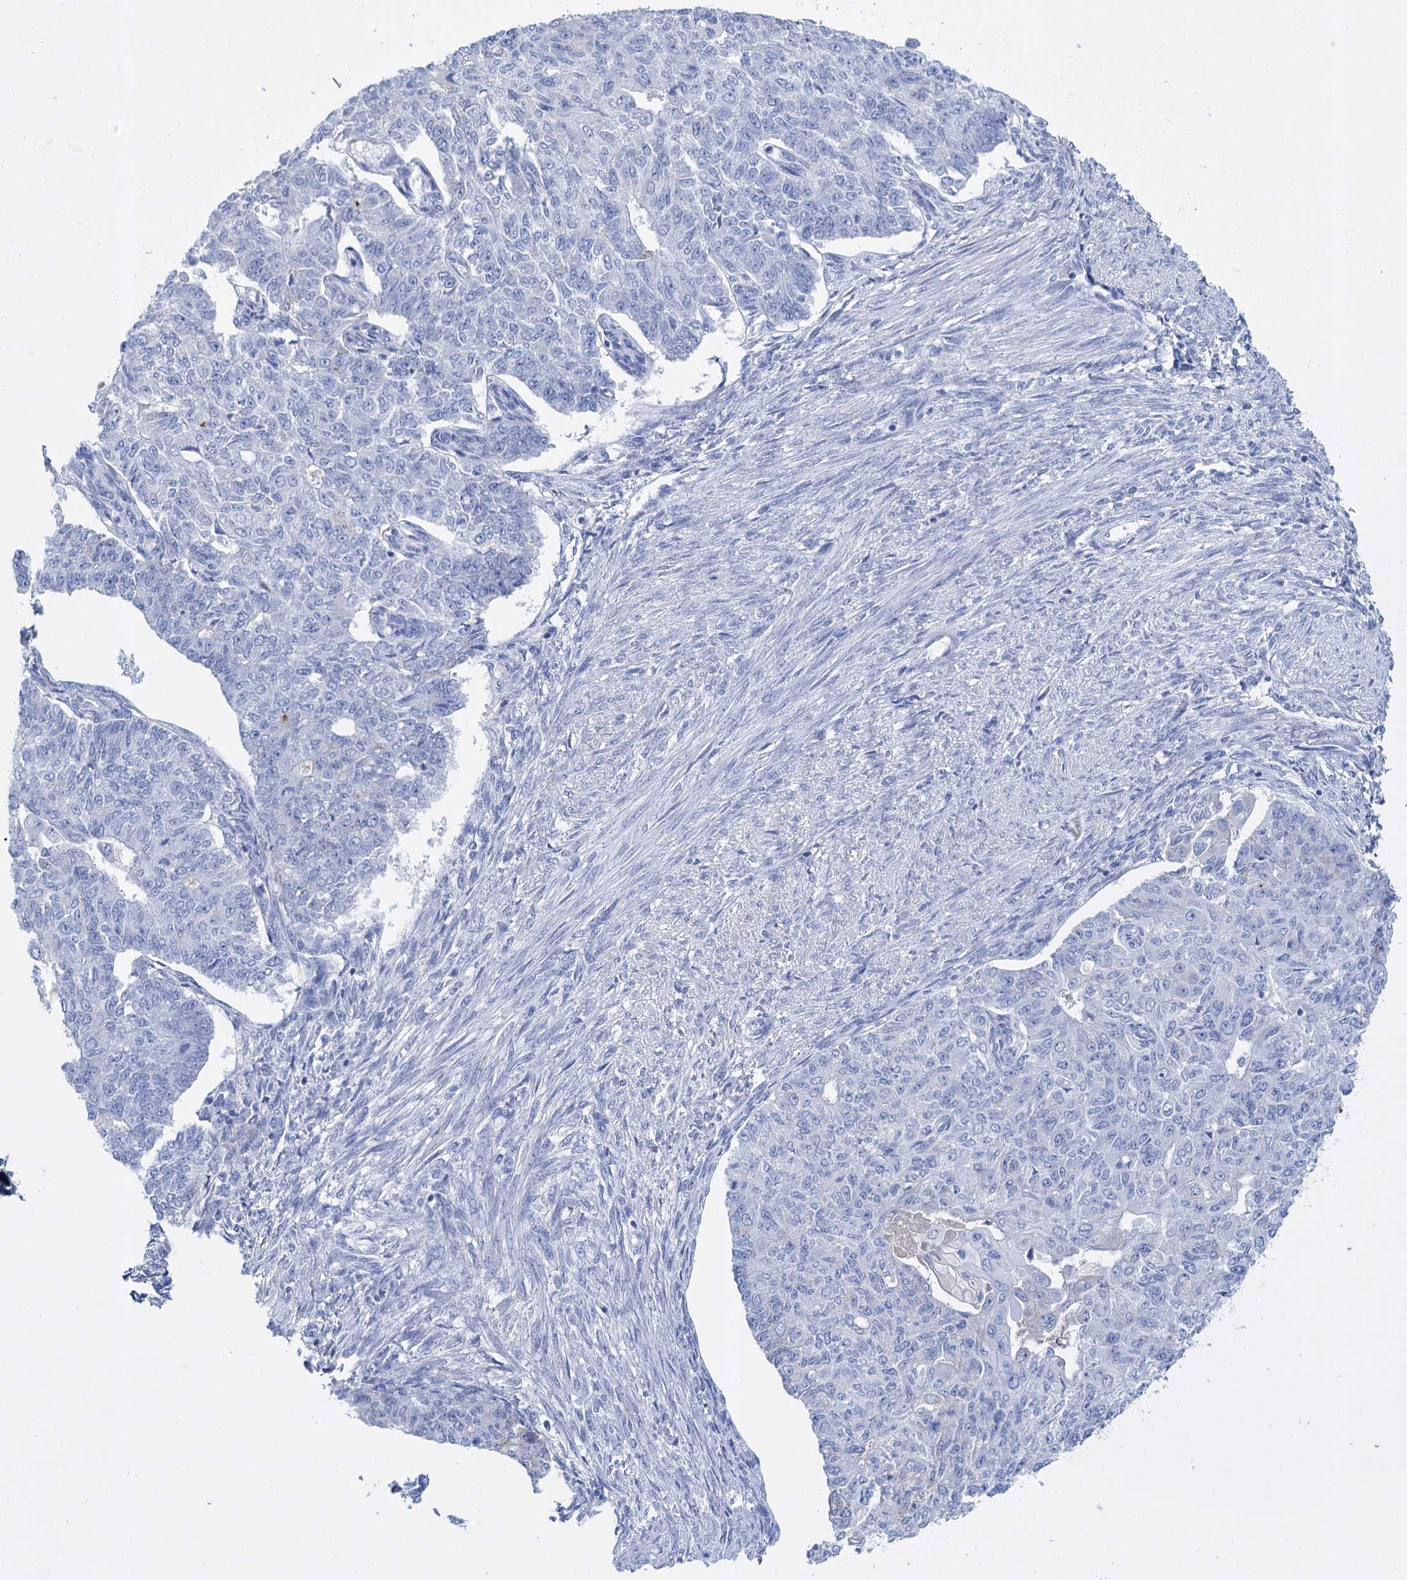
{"staining": {"intensity": "negative", "quantity": "none", "location": "none"}, "tissue": "endometrial cancer", "cell_type": "Tumor cells", "image_type": "cancer", "snomed": [{"axis": "morphology", "description": "Adenocarcinoma, NOS"}, {"axis": "topography", "description": "Endometrium"}], "caption": "Micrograph shows no protein staining in tumor cells of endometrial cancer (adenocarcinoma) tissue.", "gene": "FBXW12", "patient": {"sex": "female", "age": 32}}